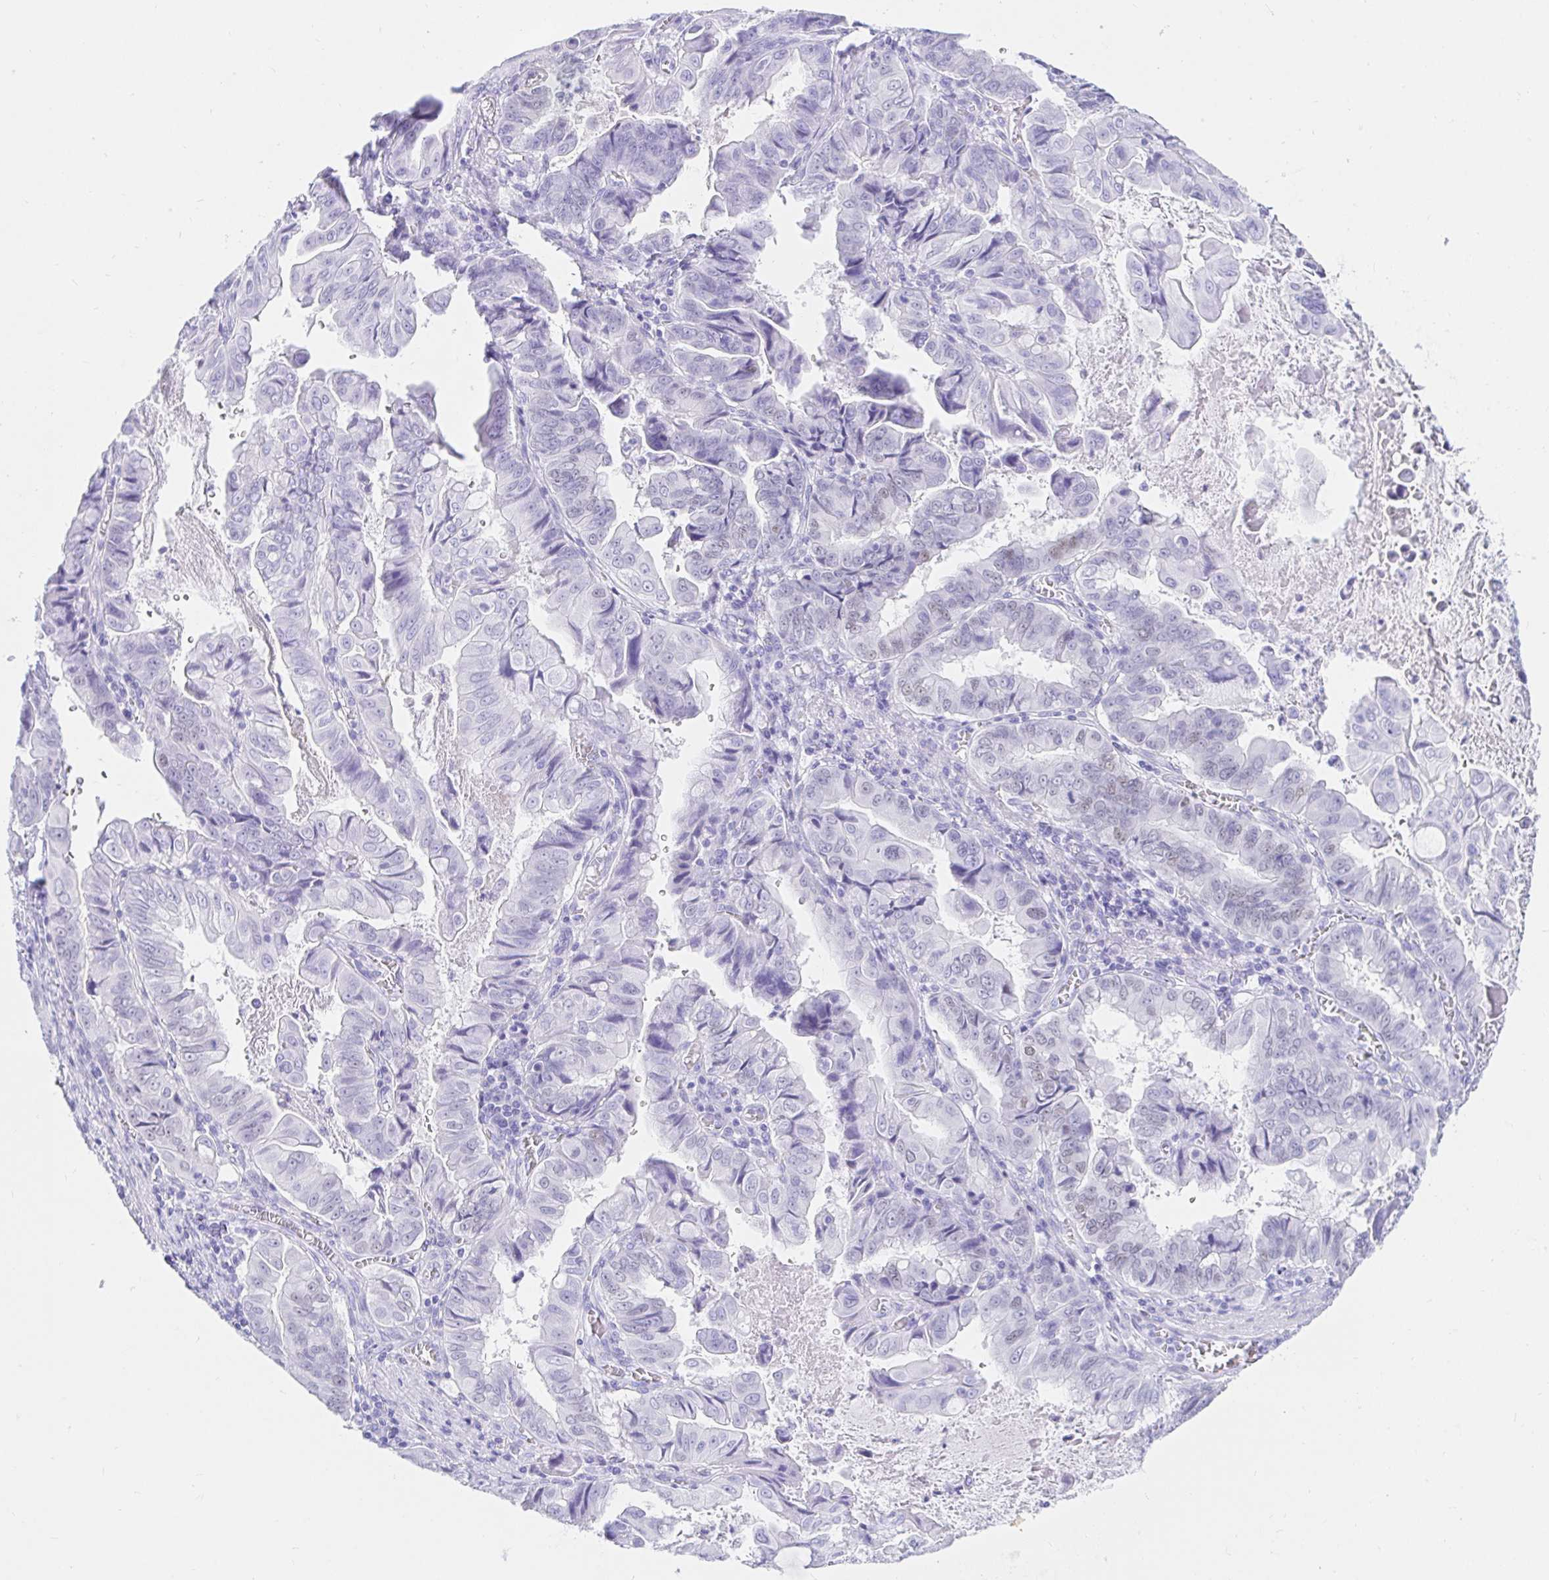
{"staining": {"intensity": "negative", "quantity": "none", "location": "none"}, "tissue": "stomach cancer", "cell_type": "Tumor cells", "image_type": "cancer", "snomed": [{"axis": "morphology", "description": "Adenocarcinoma, NOS"}, {"axis": "topography", "description": "Stomach, upper"}], "caption": "An image of stomach adenocarcinoma stained for a protein demonstrates no brown staining in tumor cells.", "gene": "OR6T1", "patient": {"sex": "male", "age": 80}}